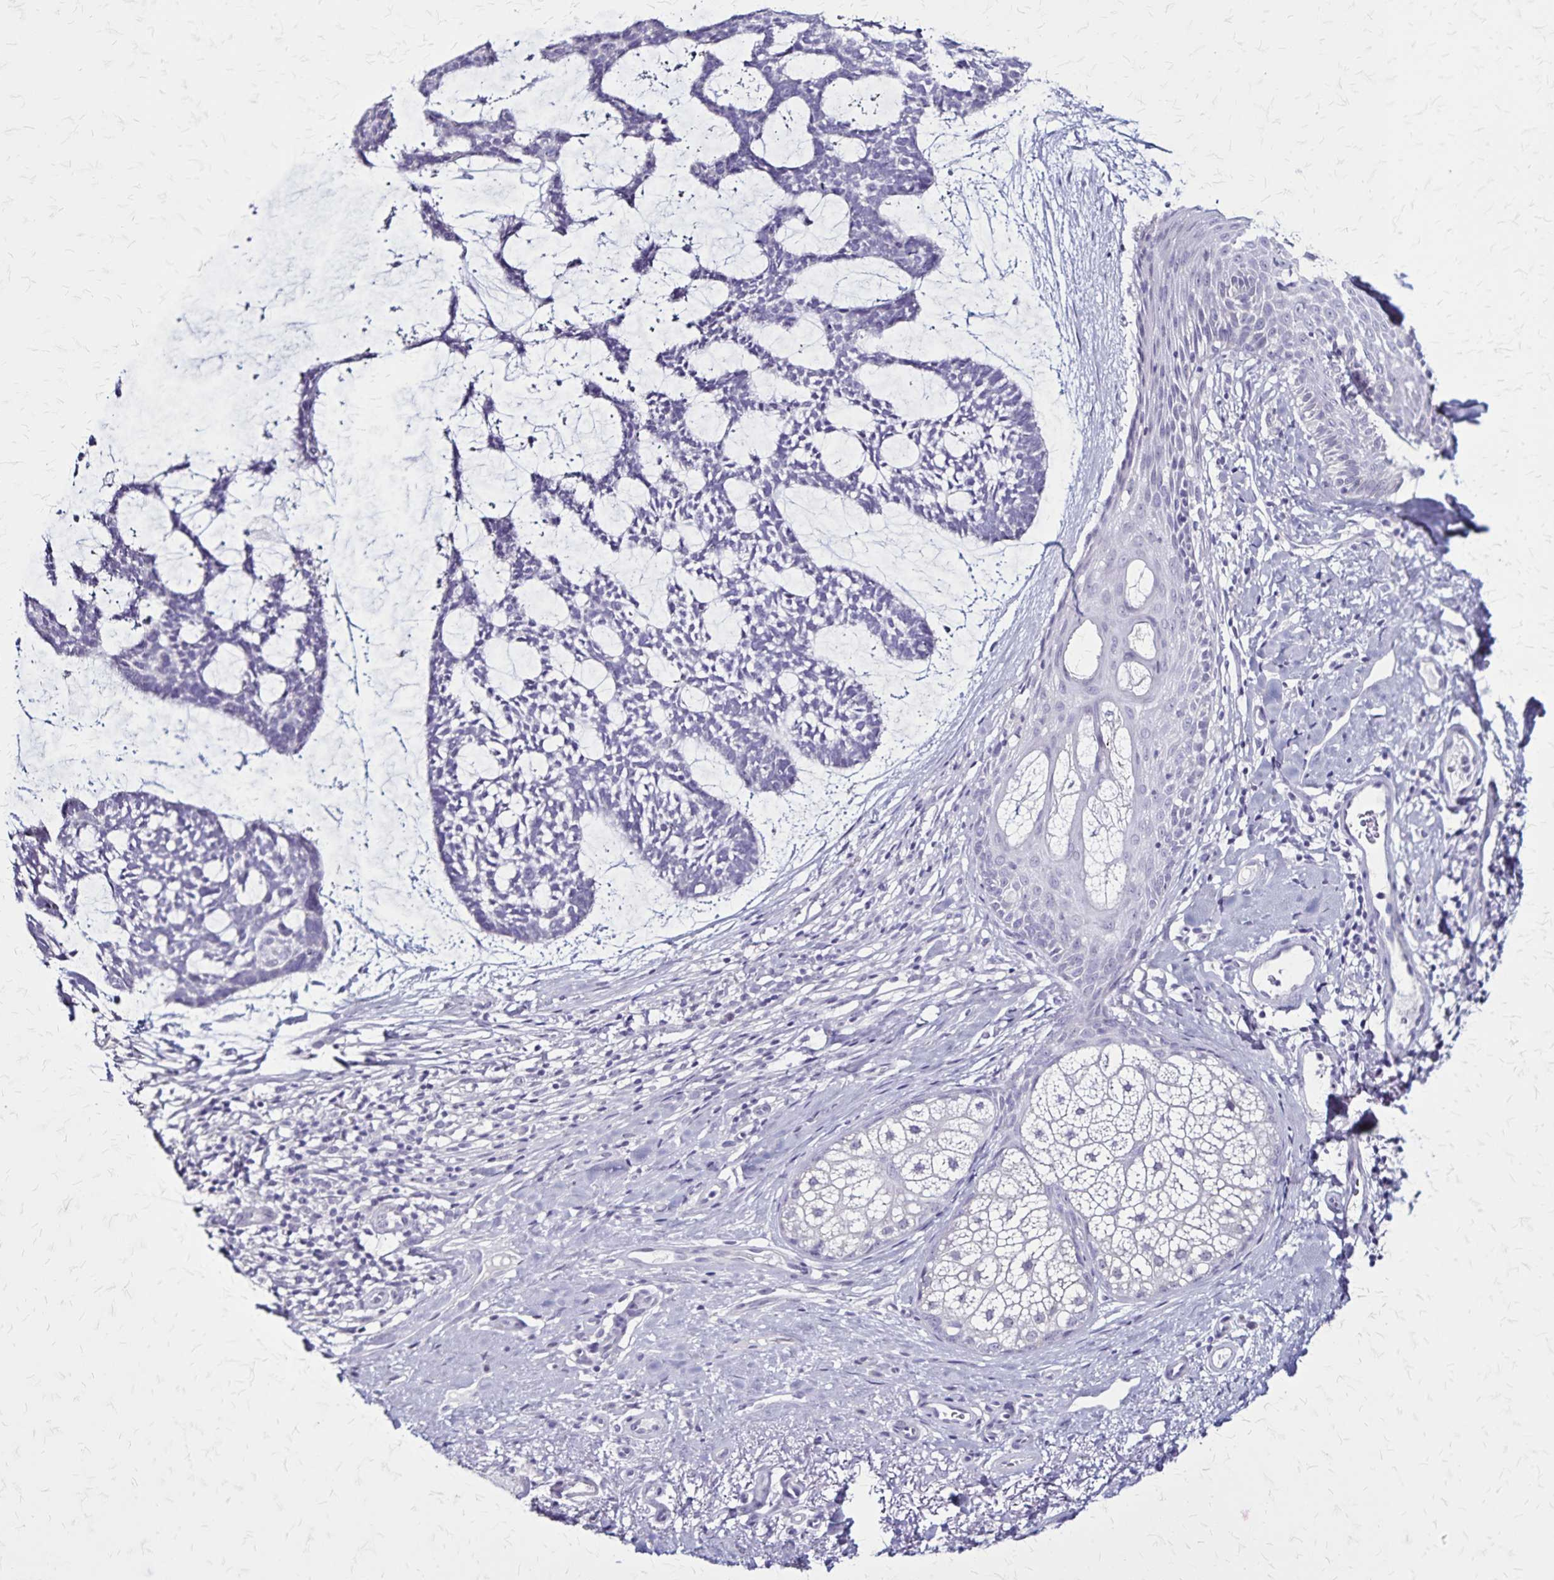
{"staining": {"intensity": "negative", "quantity": "none", "location": "none"}, "tissue": "skin cancer", "cell_type": "Tumor cells", "image_type": "cancer", "snomed": [{"axis": "morphology", "description": "Basal cell carcinoma"}, {"axis": "topography", "description": "Skin"}], "caption": "IHC micrograph of neoplastic tissue: human skin cancer (basal cell carcinoma) stained with DAB (3,3'-diaminobenzidine) exhibits no significant protein positivity in tumor cells.", "gene": "PLXNA4", "patient": {"sex": "male", "age": 64}}